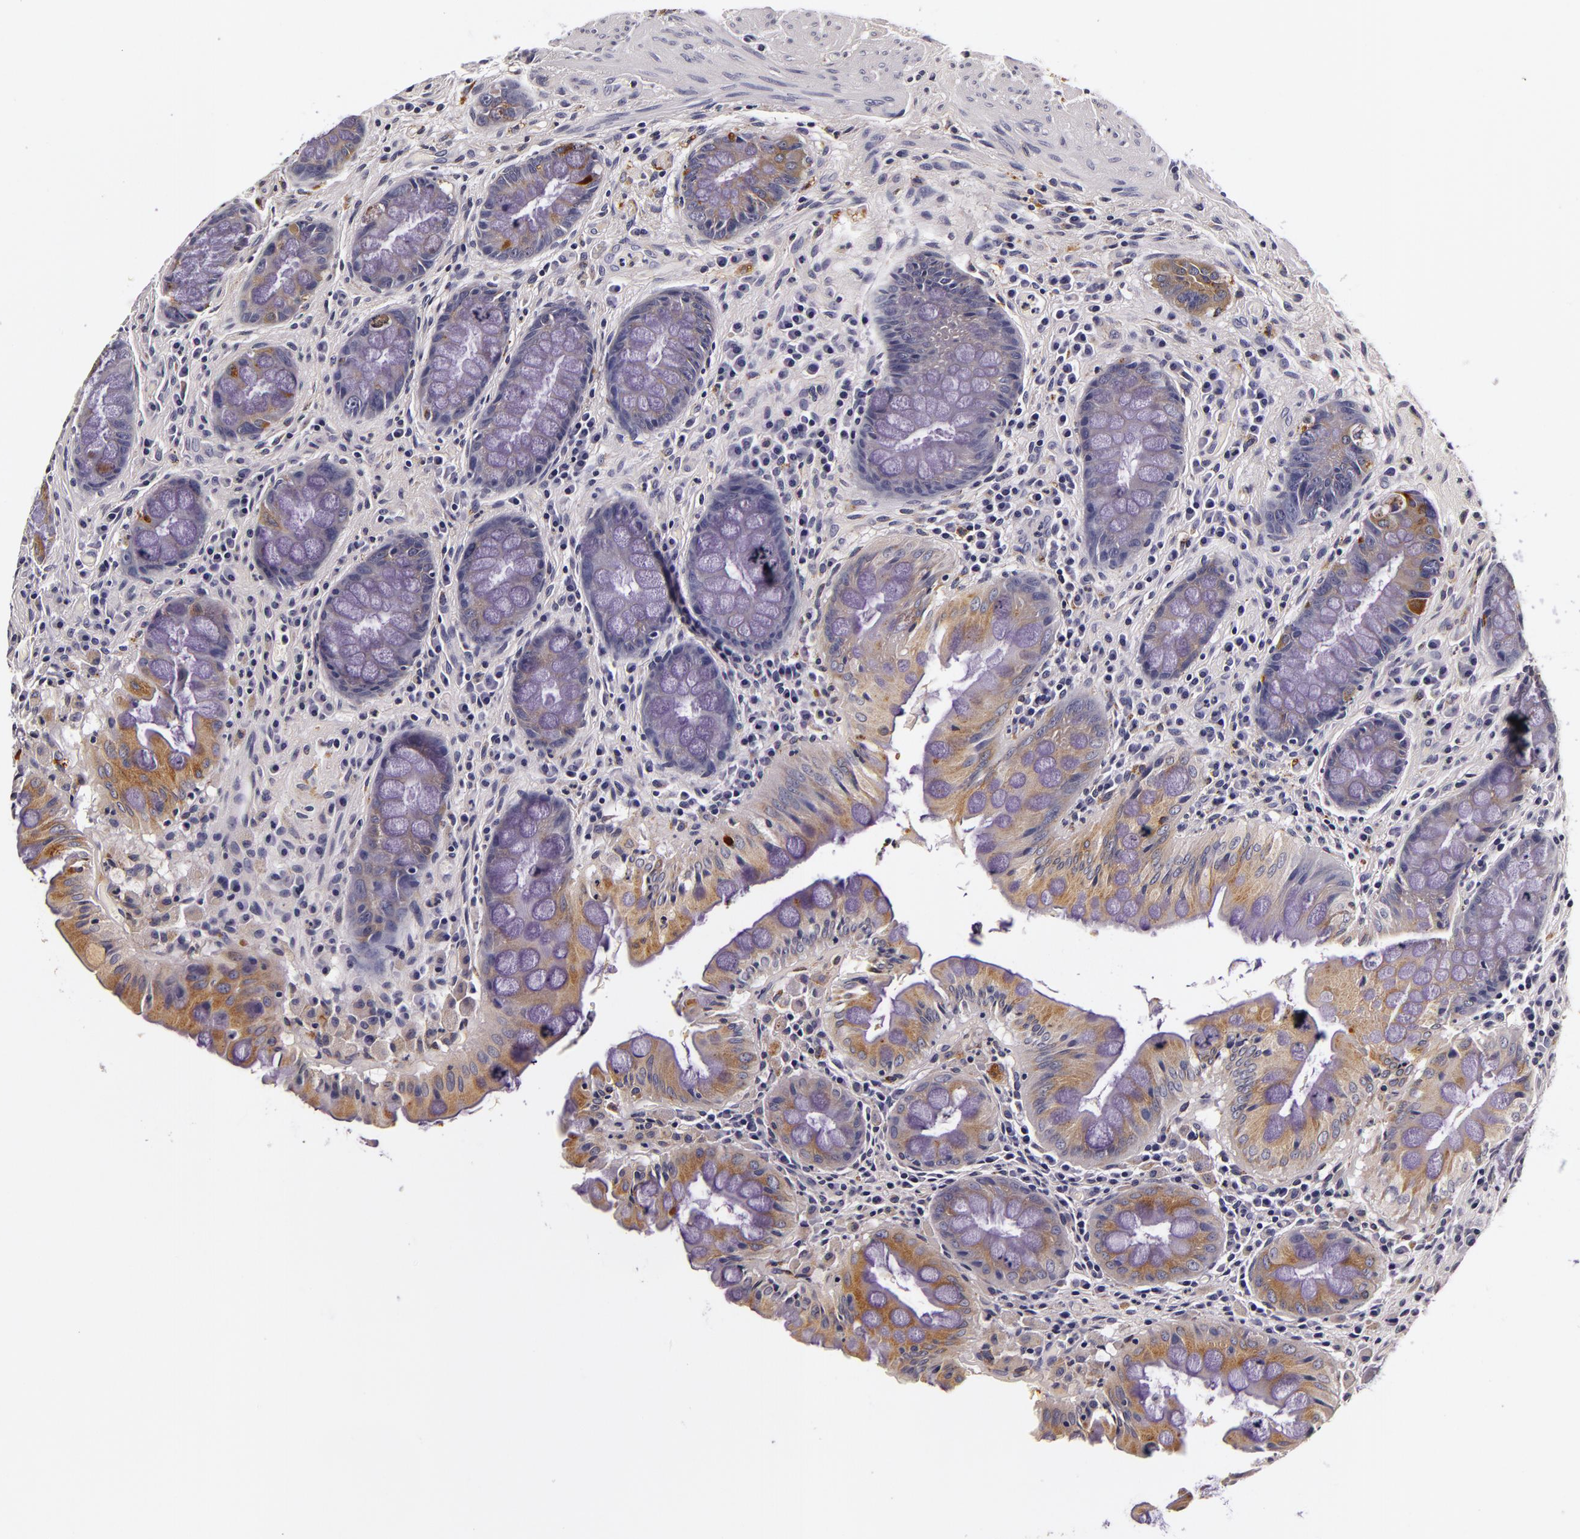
{"staining": {"intensity": "moderate", "quantity": "25%-75%", "location": "cytoplasmic/membranous"}, "tissue": "rectum", "cell_type": "Glandular cells", "image_type": "normal", "snomed": [{"axis": "morphology", "description": "Normal tissue, NOS"}, {"axis": "topography", "description": "Rectum"}], "caption": "IHC image of unremarkable rectum stained for a protein (brown), which demonstrates medium levels of moderate cytoplasmic/membranous positivity in approximately 25%-75% of glandular cells.", "gene": "LGALS3BP", "patient": {"sex": "female", "age": 75}}